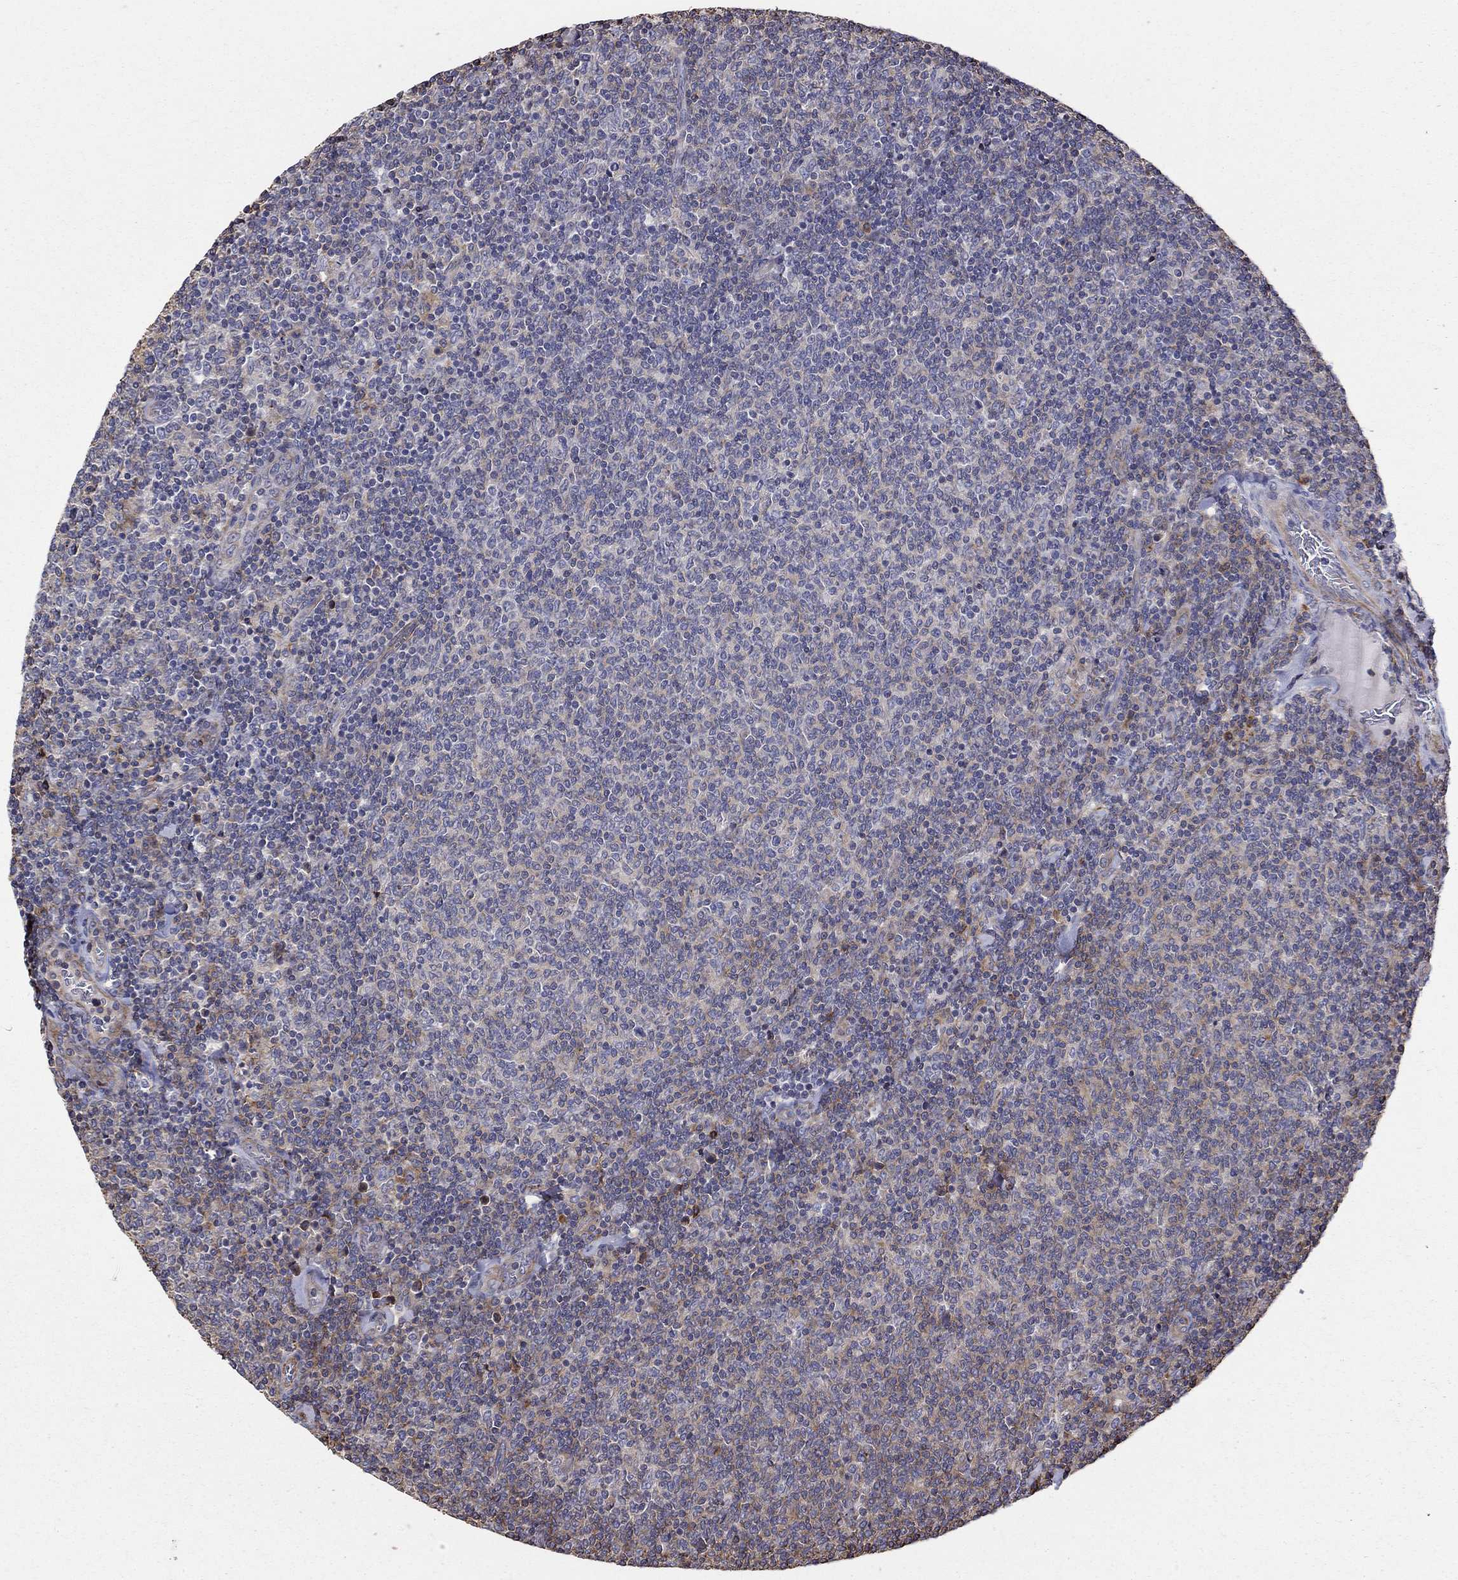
{"staining": {"intensity": "weak", "quantity": ">75%", "location": "cytoplasmic/membranous"}, "tissue": "lymphoma", "cell_type": "Tumor cells", "image_type": "cancer", "snomed": [{"axis": "morphology", "description": "Malignant lymphoma, non-Hodgkin's type, Low grade"}, {"axis": "topography", "description": "Lymph node"}], "caption": "High-magnification brightfield microscopy of malignant lymphoma, non-Hodgkin's type (low-grade) stained with DAB (brown) and counterstained with hematoxylin (blue). tumor cells exhibit weak cytoplasmic/membranous expression is identified in approximately>75% of cells. The protein of interest is shown in brown color, while the nuclei are stained blue.", "gene": "NPHP1", "patient": {"sex": "male", "age": 52}}